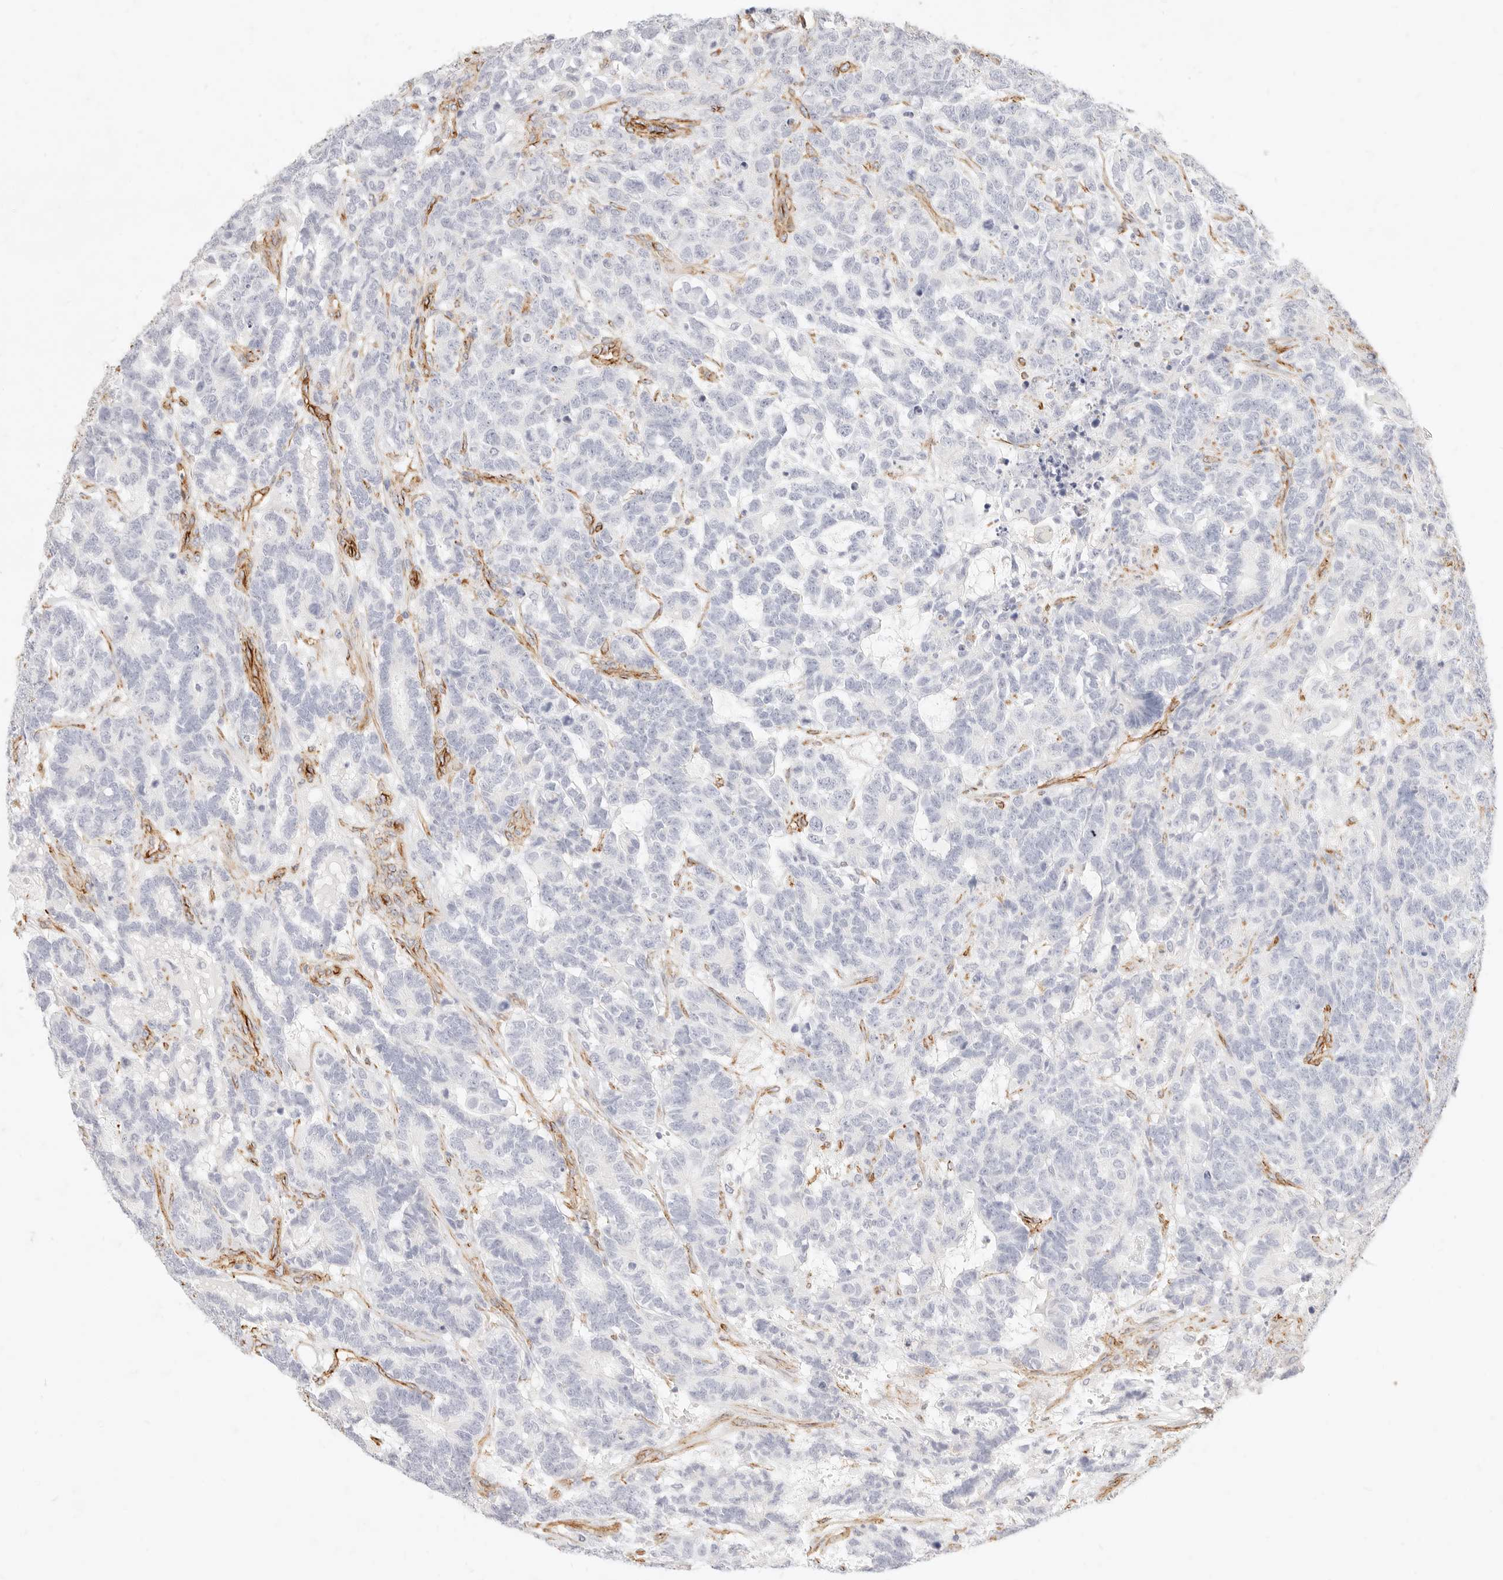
{"staining": {"intensity": "negative", "quantity": "none", "location": "none"}, "tissue": "testis cancer", "cell_type": "Tumor cells", "image_type": "cancer", "snomed": [{"axis": "morphology", "description": "Carcinoma, Embryonal, NOS"}, {"axis": "topography", "description": "Testis"}], "caption": "There is no significant expression in tumor cells of testis embryonal carcinoma. (Stains: DAB immunohistochemistry with hematoxylin counter stain, Microscopy: brightfield microscopy at high magnification).", "gene": "NUS1", "patient": {"sex": "male", "age": 26}}